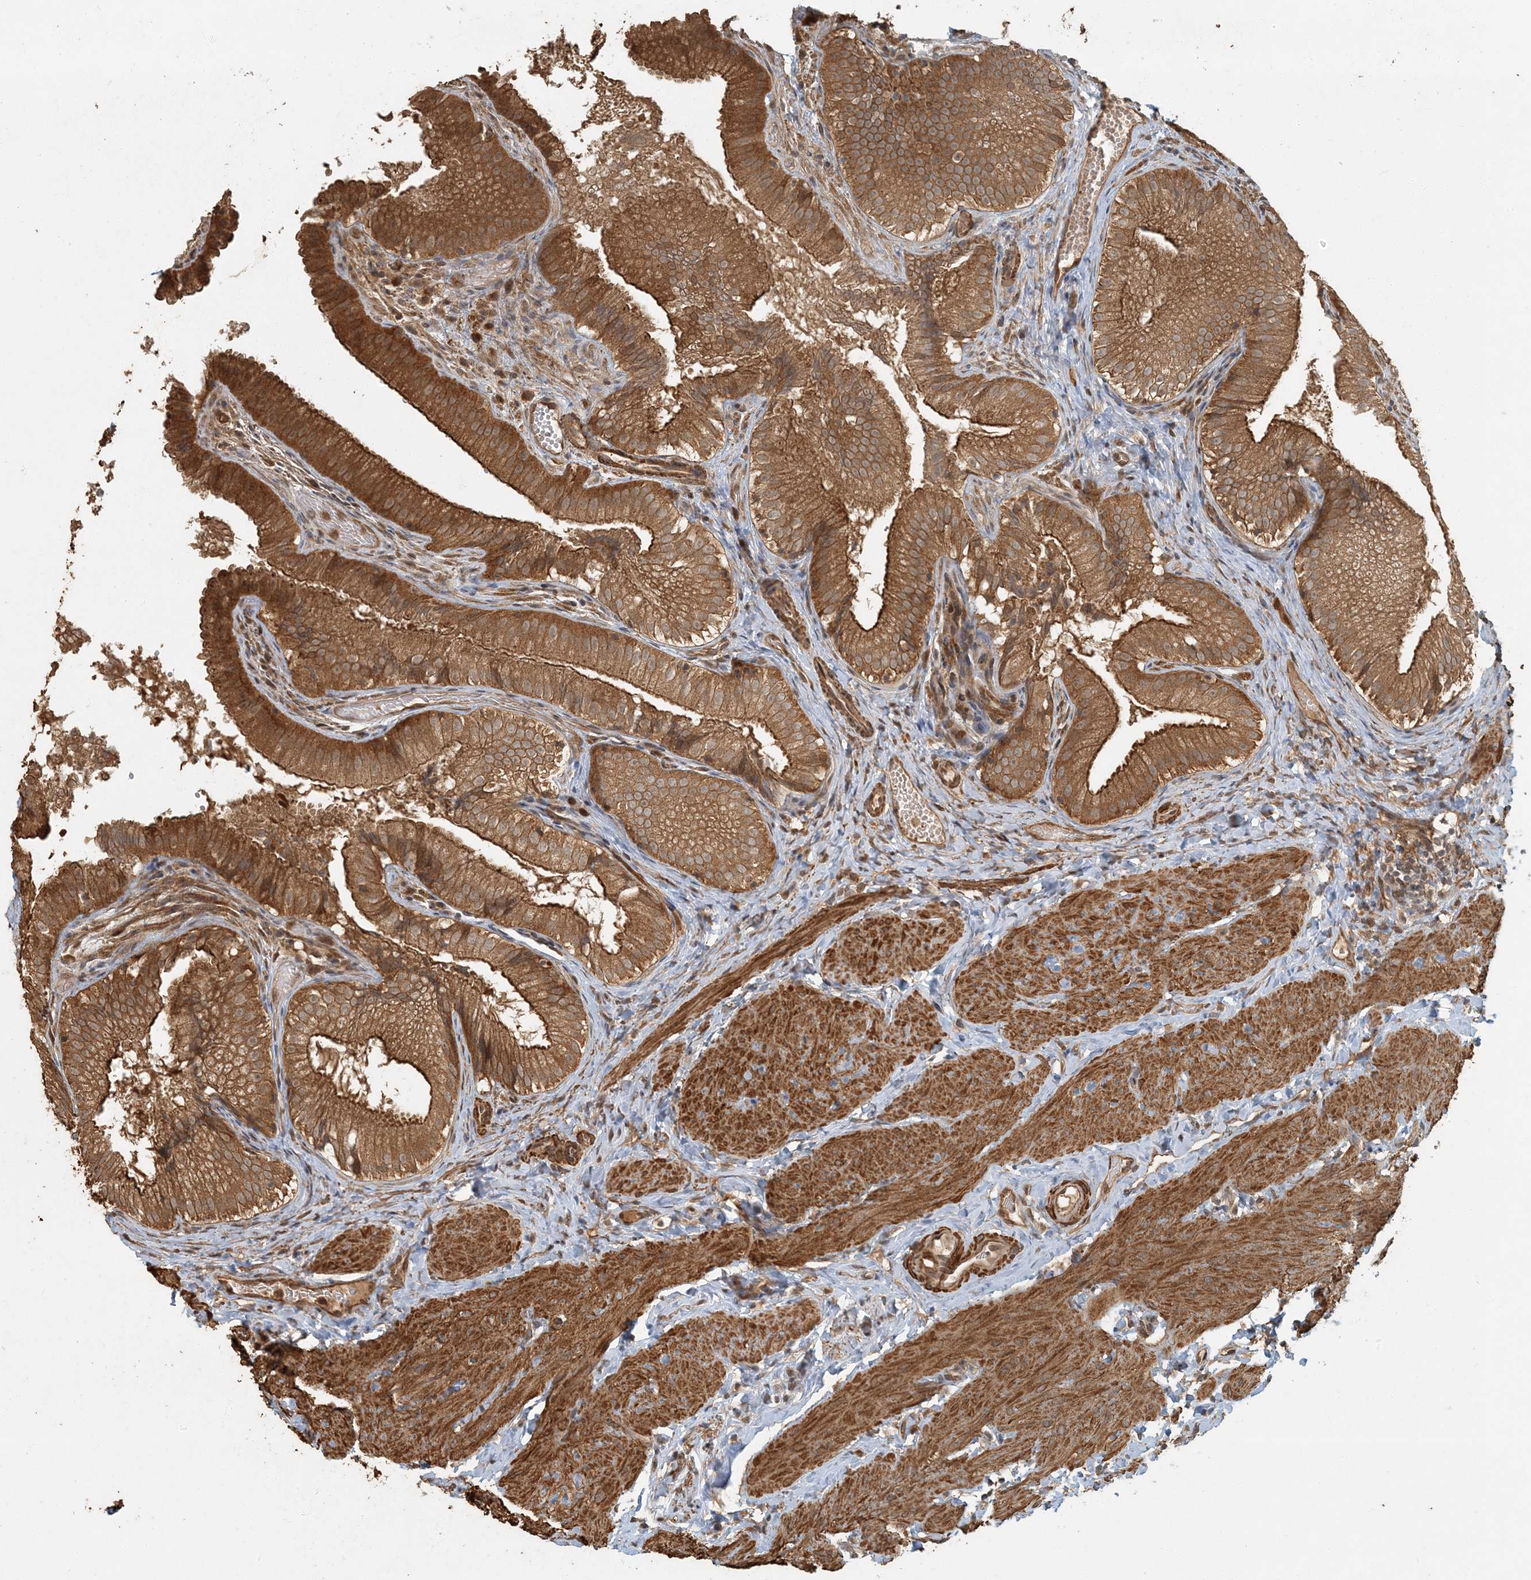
{"staining": {"intensity": "strong", "quantity": ">75%", "location": "cytoplasmic/membranous"}, "tissue": "gallbladder", "cell_type": "Glandular cells", "image_type": "normal", "snomed": [{"axis": "morphology", "description": "Normal tissue, NOS"}, {"axis": "topography", "description": "Gallbladder"}], "caption": "Protein staining of unremarkable gallbladder exhibits strong cytoplasmic/membranous expression in about >75% of glandular cells. (brown staining indicates protein expression, while blue staining denotes nuclei).", "gene": "AK9", "patient": {"sex": "female", "age": 30}}